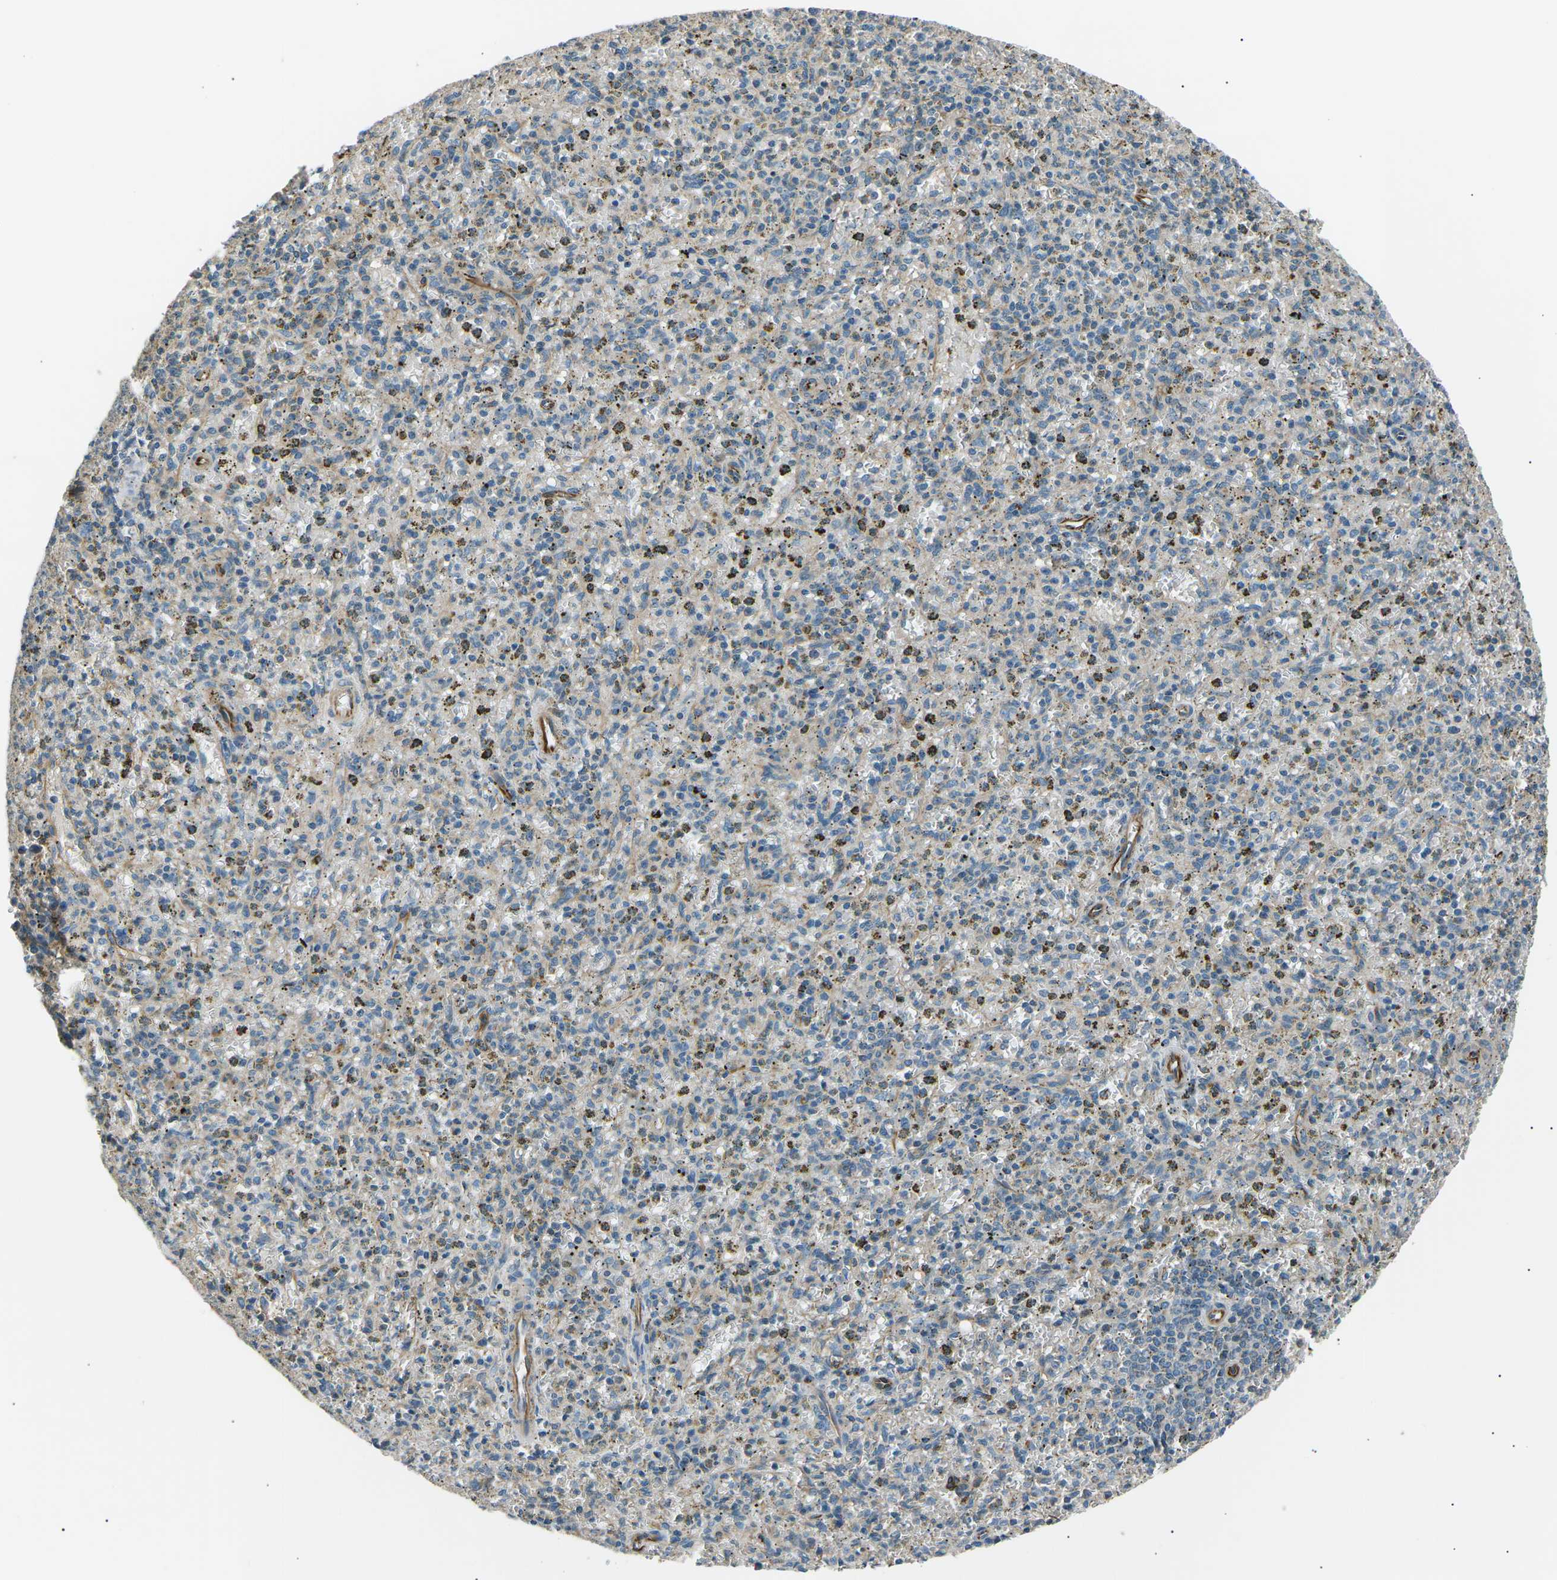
{"staining": {"intensity": "weak", "quantity": "25%-75%", "location": "cytoplasmic/membranous"}, "tissue": "spleen", "cell_type": "Cells in red pulp", "image_type": "normal", "snomed": [{"axis": "morphology", "description": "Normal tissue, NOS"}, {"axis": "topography", "description": "Spleen"}], "caption": "DAB immunohistochemical staining of unremarkable human spleen displays weak cytoplasmic/membranous protein positivity in approximately 25%-75% of cells in red pulp.", "gene": "SLK", "patient": {"sex": "male", "age": 72}}